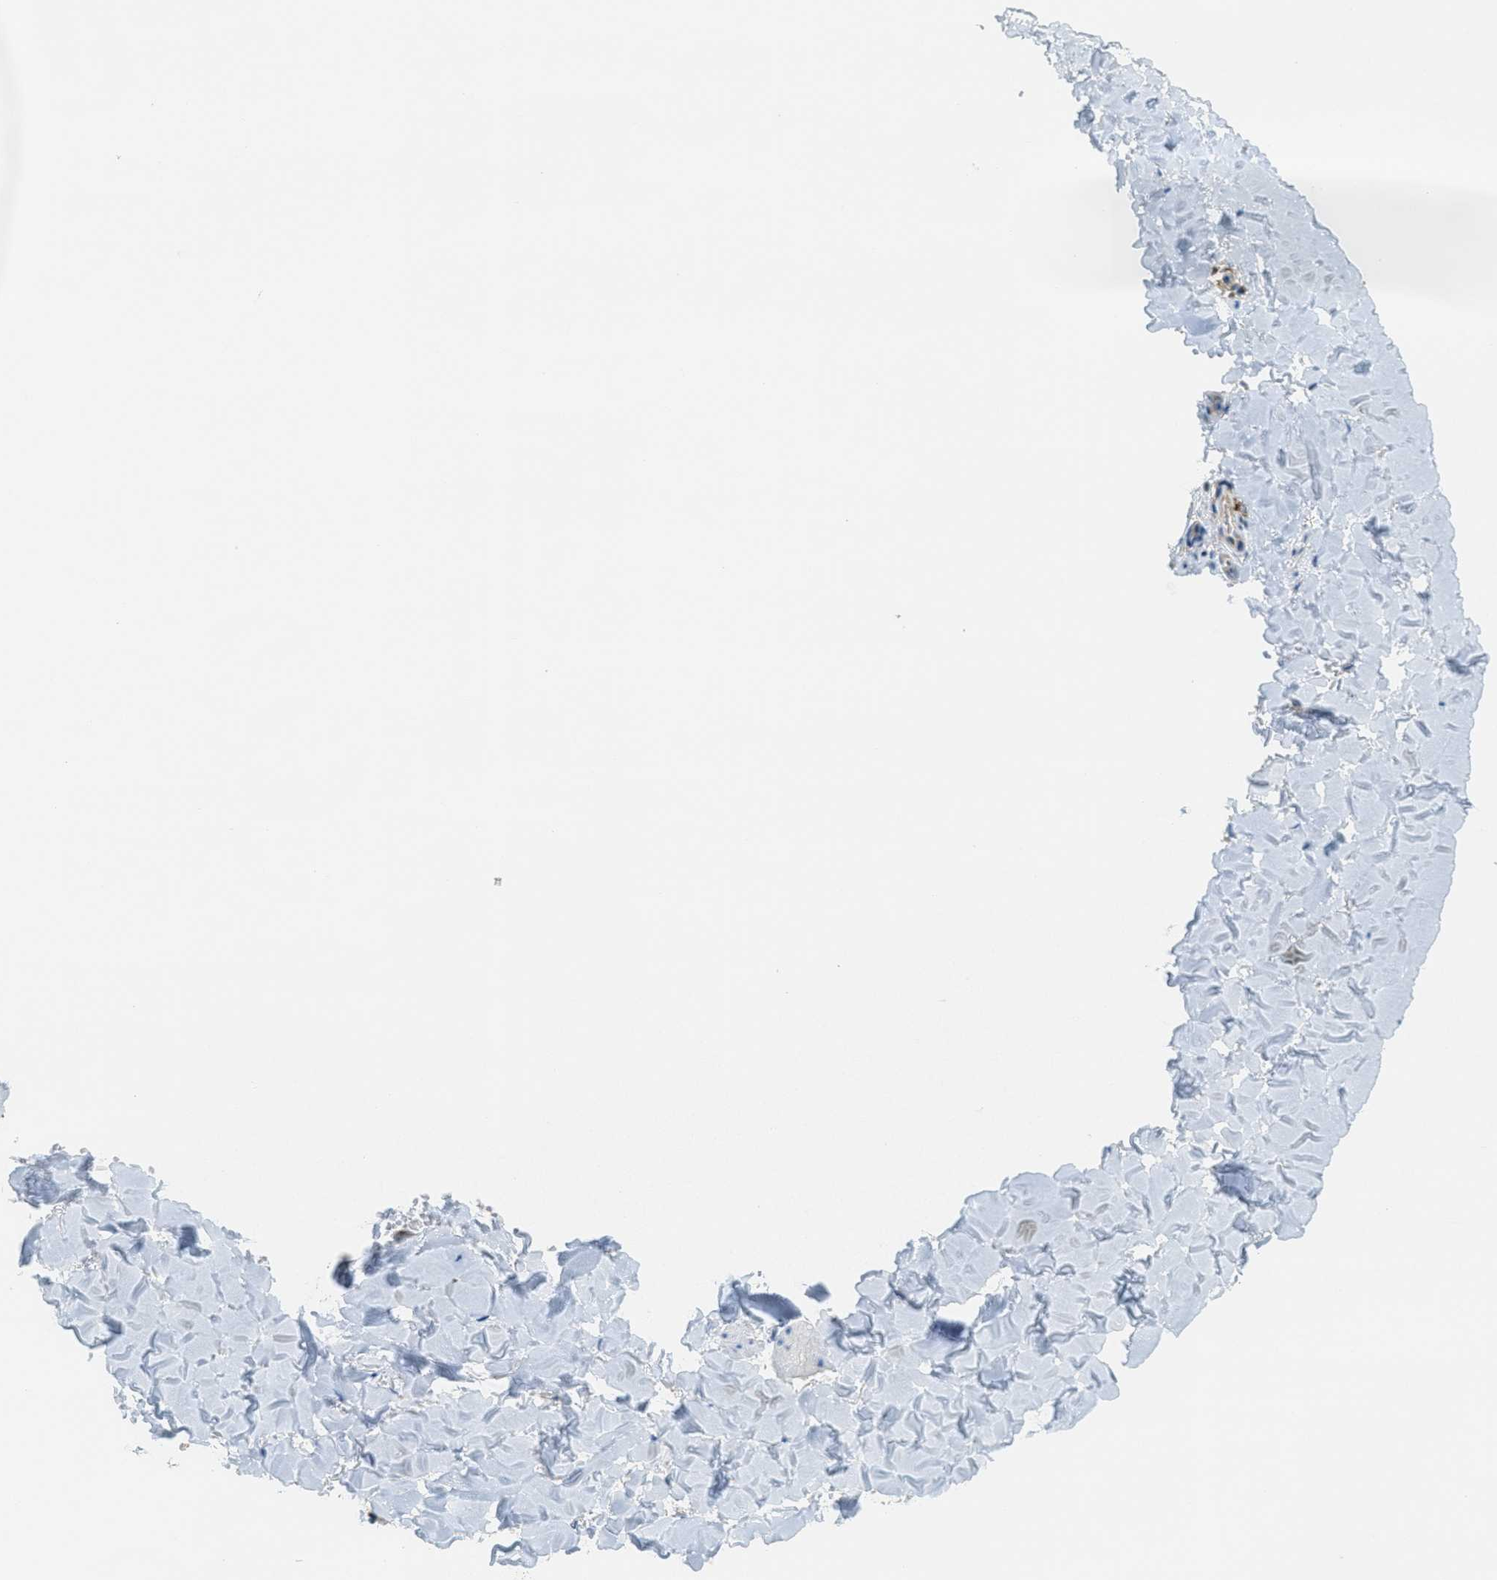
{"staining": {"intensity": "negative", "quantity": "none", "location": "none"}, "tissue": "skin", "cell_type": "Fibroblasts", "image_type": "normal", "snomed": [{"axis": "morphology", "description": "Normal tissue, NOS"}, {"axis": "topography", "description": "Skin"}], "caption": "IHC of unremarkable human skin shows no positivity in fibroblasts.", "gene": "GRIK2", "patient": {"sex": "female", "age": 17}}